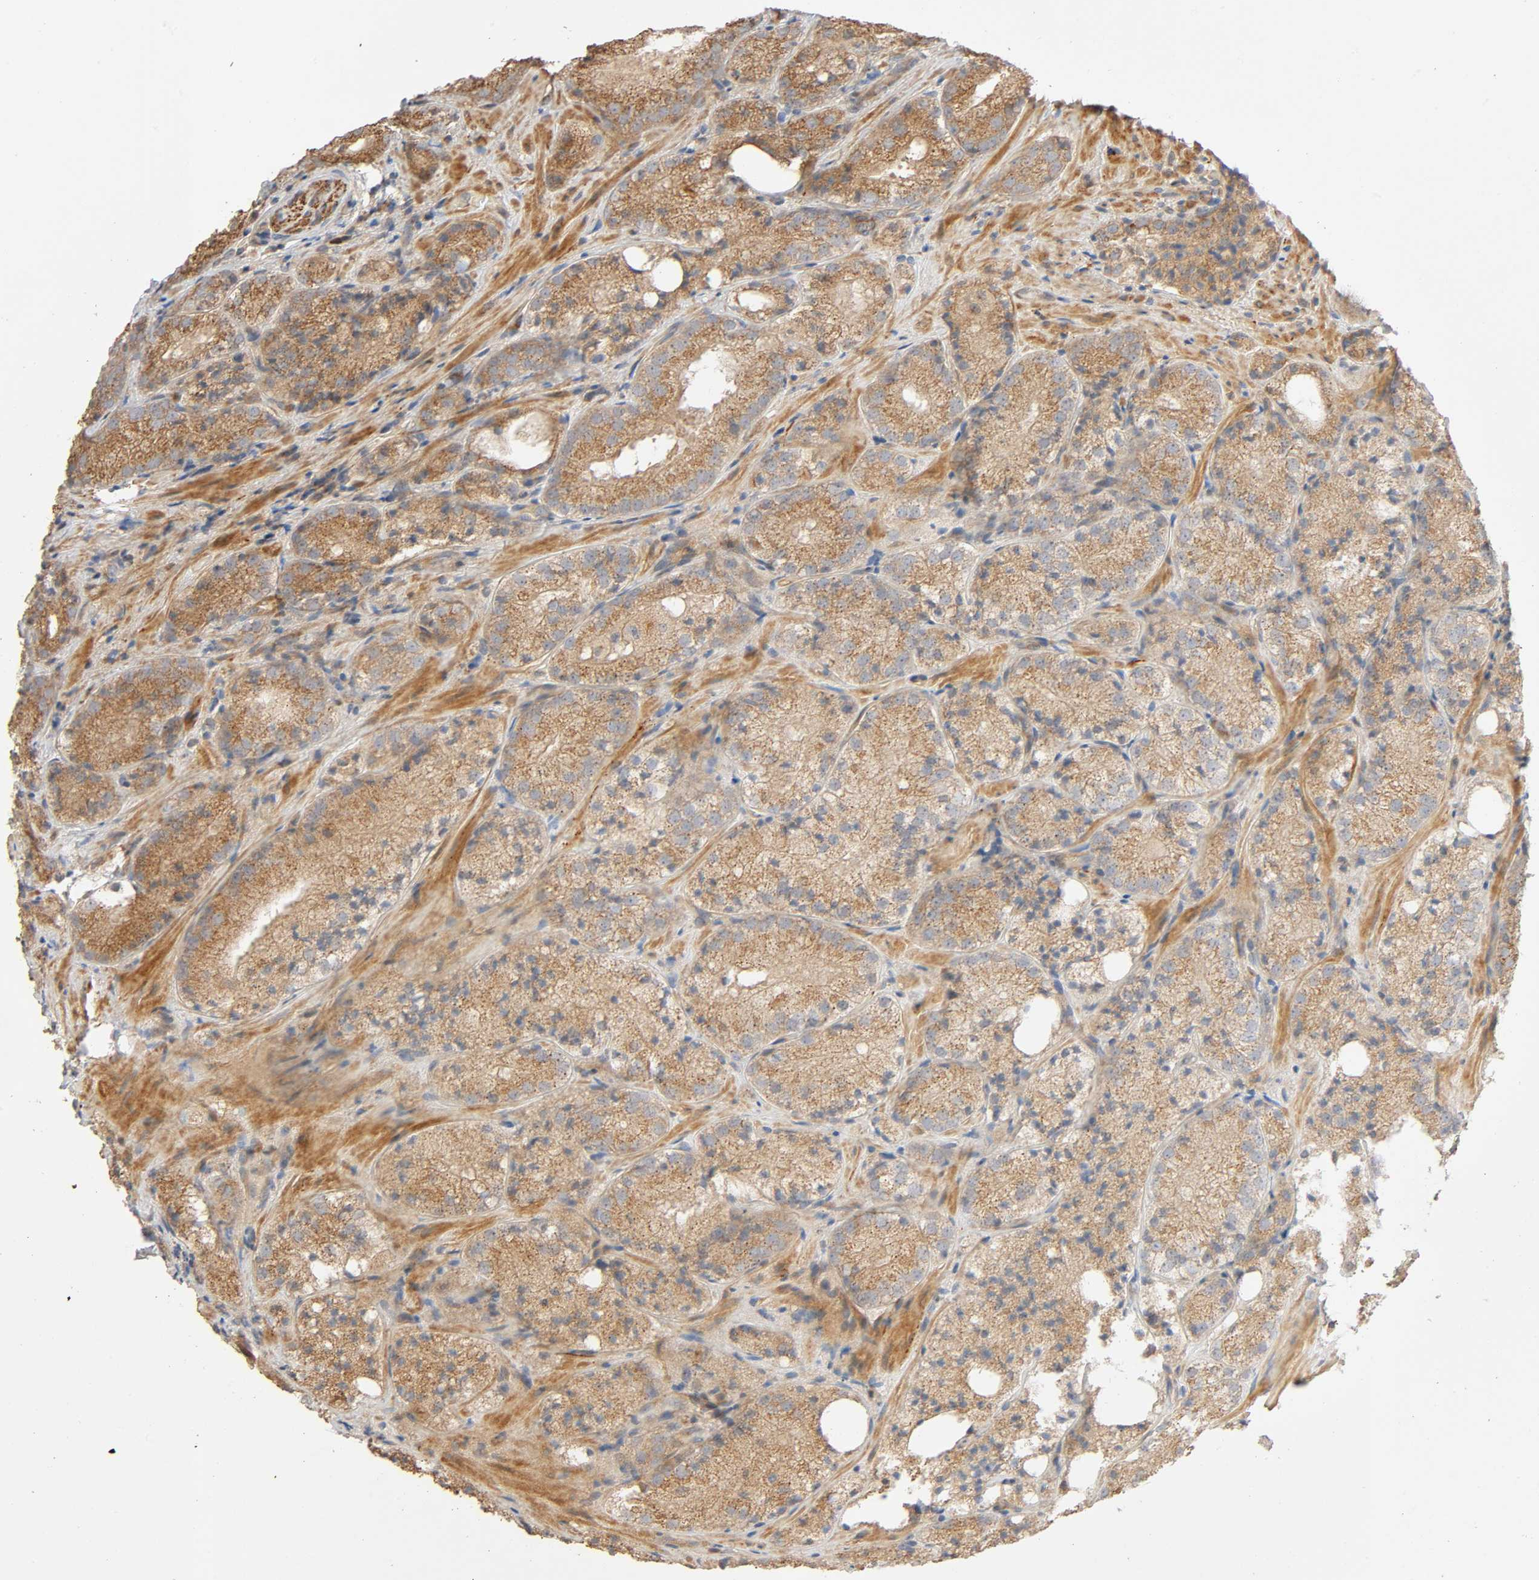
{"staining": {"intensity": "weak", "quantity": ">75%", "location": "cytoplasmic/membranous"}, "tissue": "prostate cancer", "cell_type": "Tumor cells", "image_type": "cancer", "snomed": [{"axis": "morphology", "description": "Adenocarcinoma, Low grade"}, {"axis": "topography", "description": "Prostate"}], "caption": "Protein staining displays weak cytoplasmic/membranous staining in approximately >75% of tumor cells in low-grade adenocarcinoma (prostate). The protein is stained brown, and the nuclei are stained in blue (DAB IHC with brightfield microscopy, high magnification).", "gene": "SGSM1", "patient": {"sex": "male", "age": 60}}